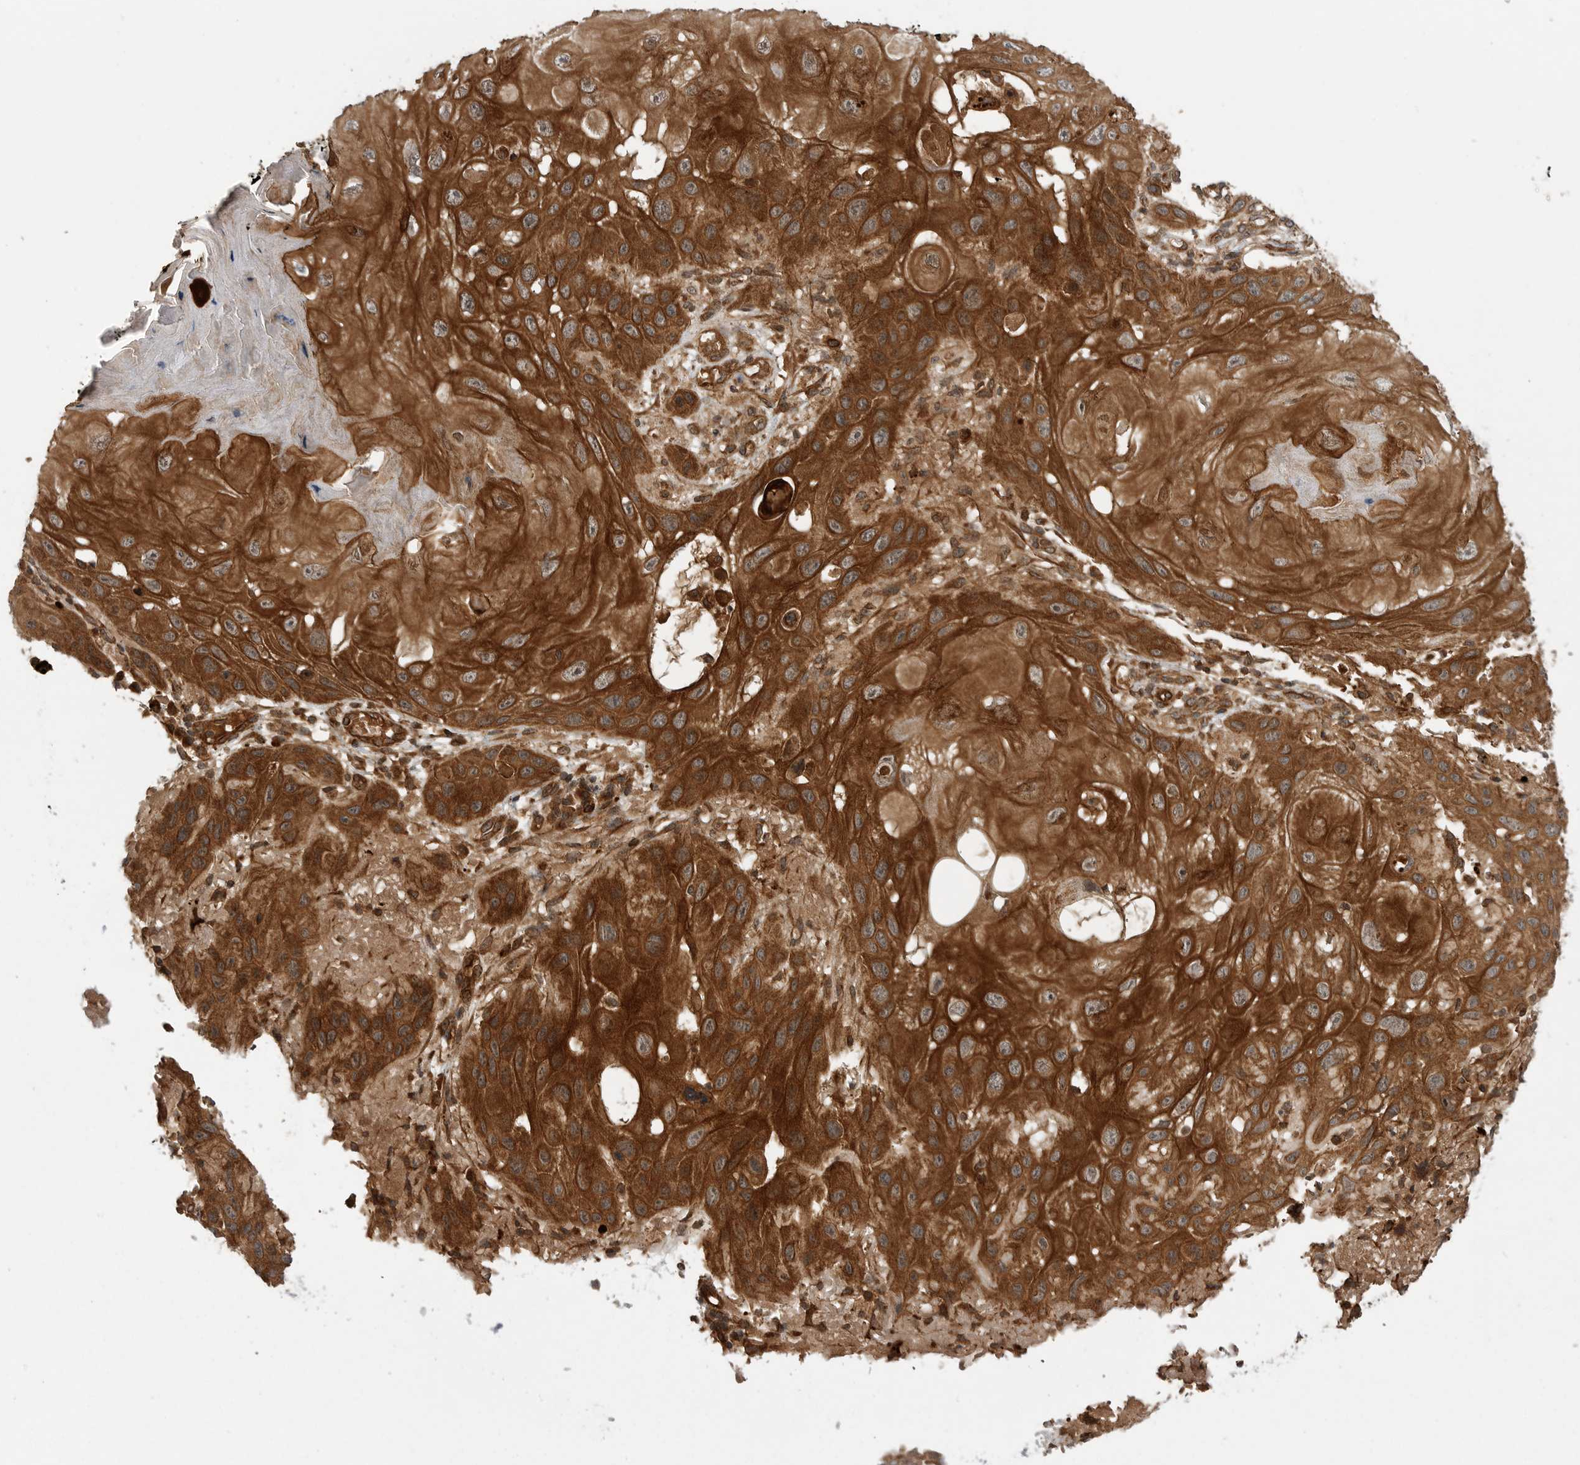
{"staining": {"intensity": "strong", "quantity": ">75%", "location": "cytoplasmic/membranous"}, "tissue": "skin cancer", "cell_type": "Tumor cells", "image_type": "cancer", "snomed": [{"axis": "morphology", "description": "Normal tissue, NOS"}, {"axis": "morphology", "description": "Squamous cell carcinoma, NOS"}, {"axis": "topography", "description": "Skin"}], "caption": "IHC staining of skin cancer, which displays high levels of strong cytoplasmic/membranous staining in approximately >75% of tumor cells indicating strong cytoplasmic/membranous protein staining. The staining was performed using DAB (brown) for protein detection and nuclei were counterstained in hematoxylin (blue).", "gene": "PRDX4", "patient": {"sex": "female", "age": 96}}